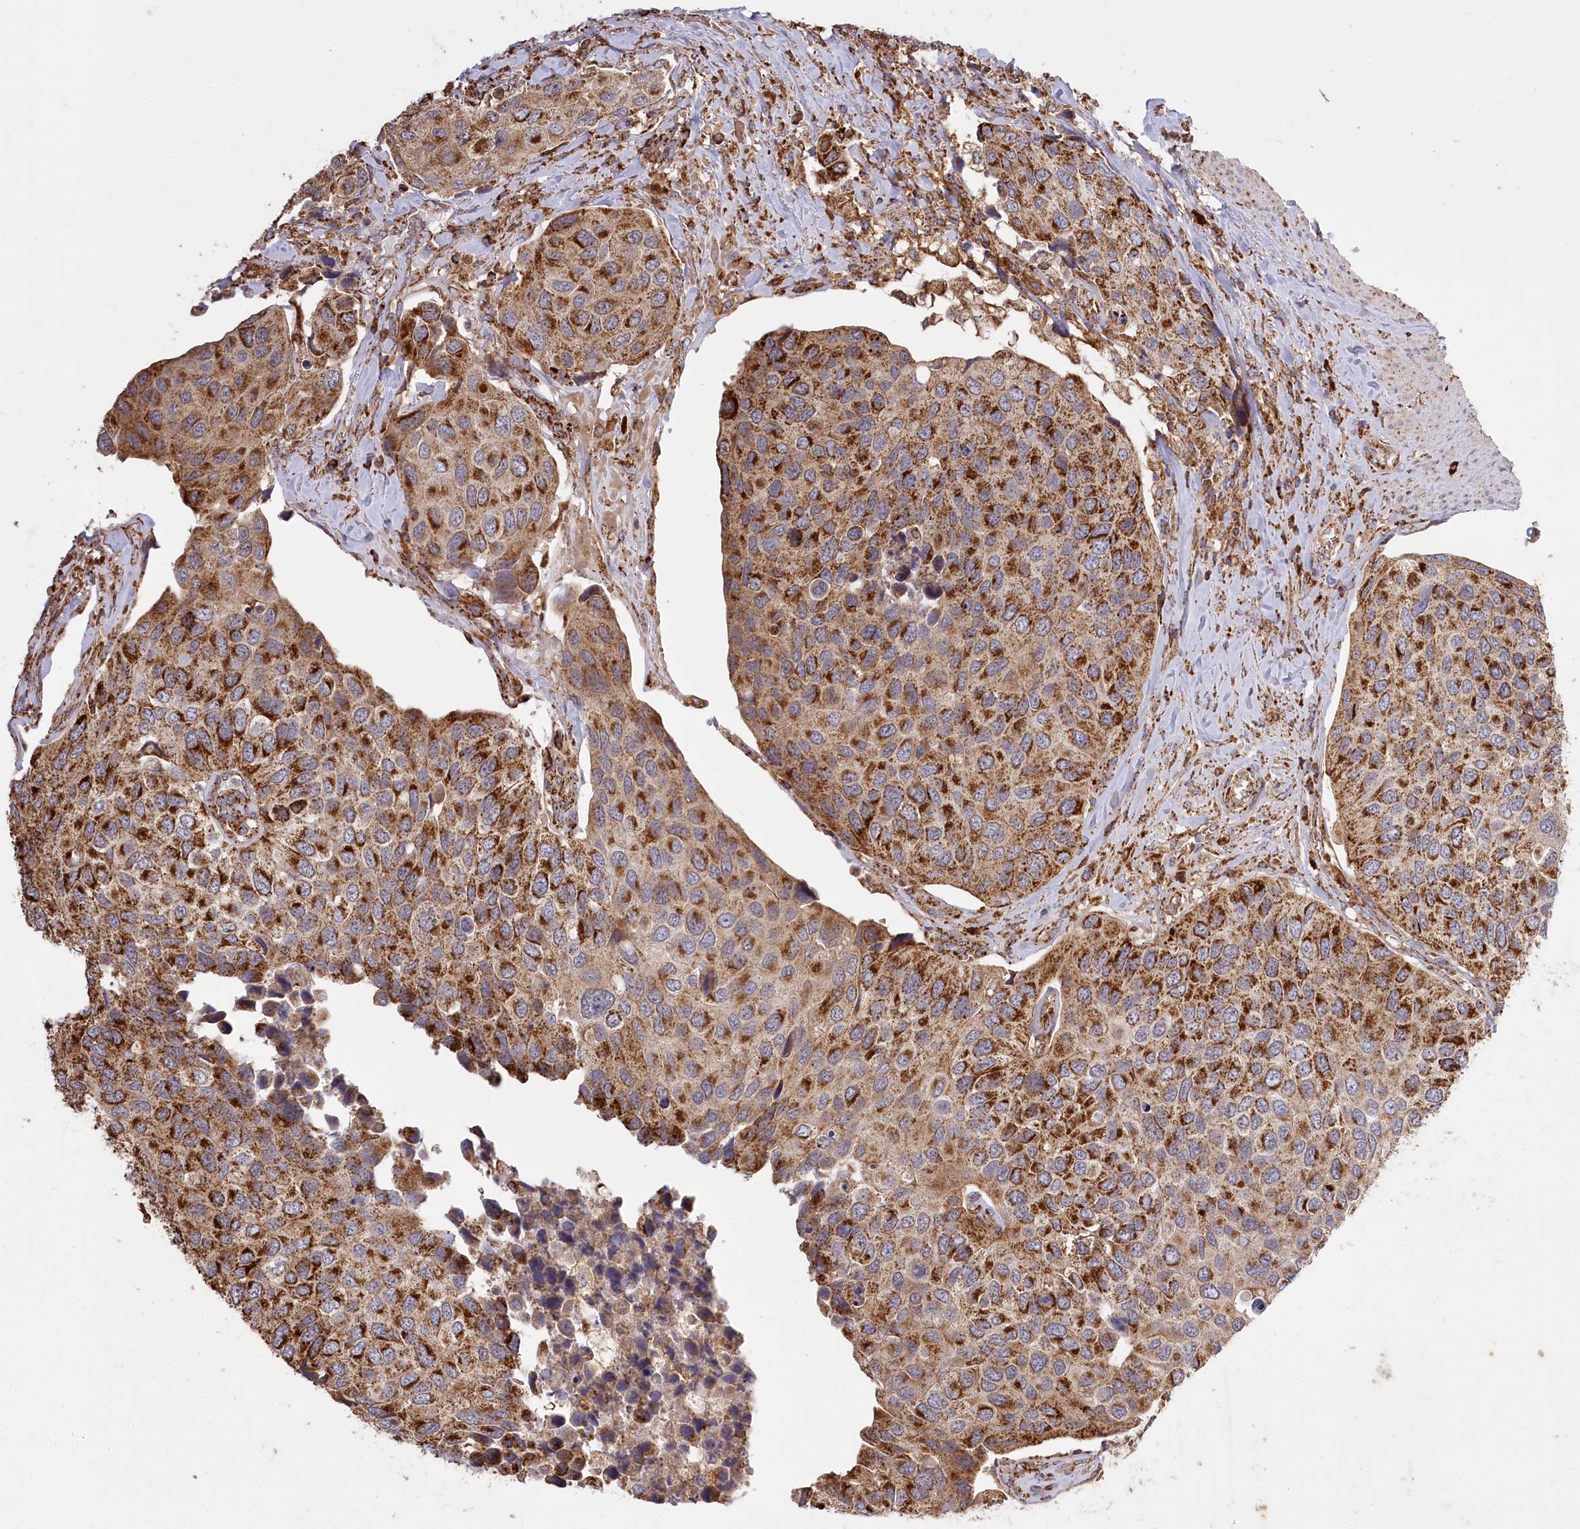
{"staining": {"intensity": "strong", "quantity": ">75%", "location": "cytoplasmic/membranous"}, "tissue": "urothelial cancer", "cell_type": "Tumor cells", "image_type": "cancer", "snomed": [{"axis": "morphology", "description": "Urothelial carcinoma, High grade"}, {"axis": "topography", "description": "Urinary bladder"}], "caption": "IHC micrograph of high-grade urothelial carcinoma stained for a protein (brown), which reveals high levels of strong cytoplasmic/membranous positivity in approximately >75% of tumor cells.", "gene": "CARD19", "patient": {"sex": "male", "age": 74}}